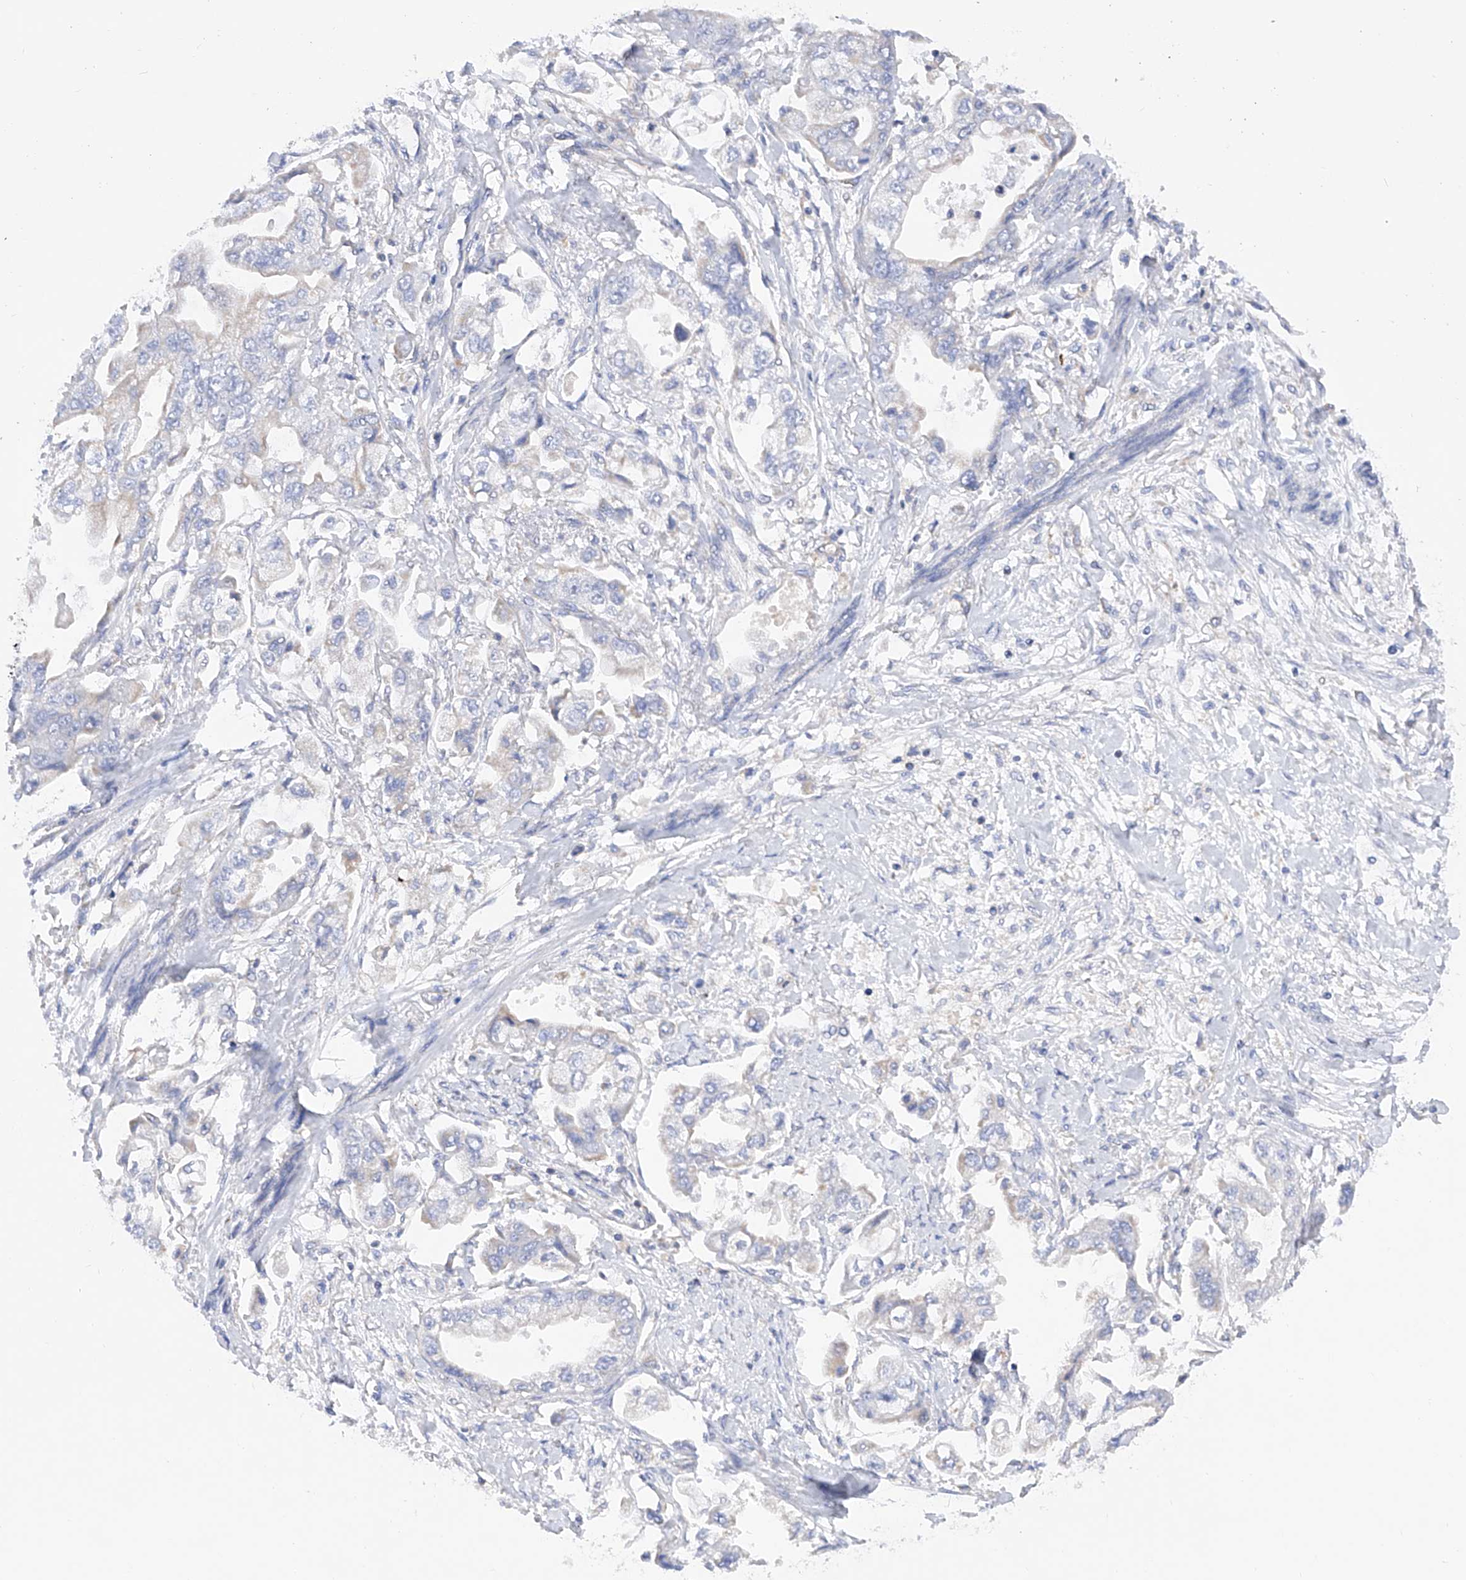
{"staining": {"intensity": "negative", "quantity": "none", "location": "none"}, "tissue": "stomach cancer", "cell_type": "Tumor cells", "image_type": "cancer", "snomed": [{"axis": "morphology", "description": "Adenocarcinoma, NOS"}, {"axis": "topography", "description": "Stomach"}], "caption": "A high-resolution image shows immunohistochemistry (IHC) staining of adenocarcinoma (stomach), which displays no significant positivity in tumor cells.", "gene": "FLG", "patient": {"sex": "male", "age": 62}}